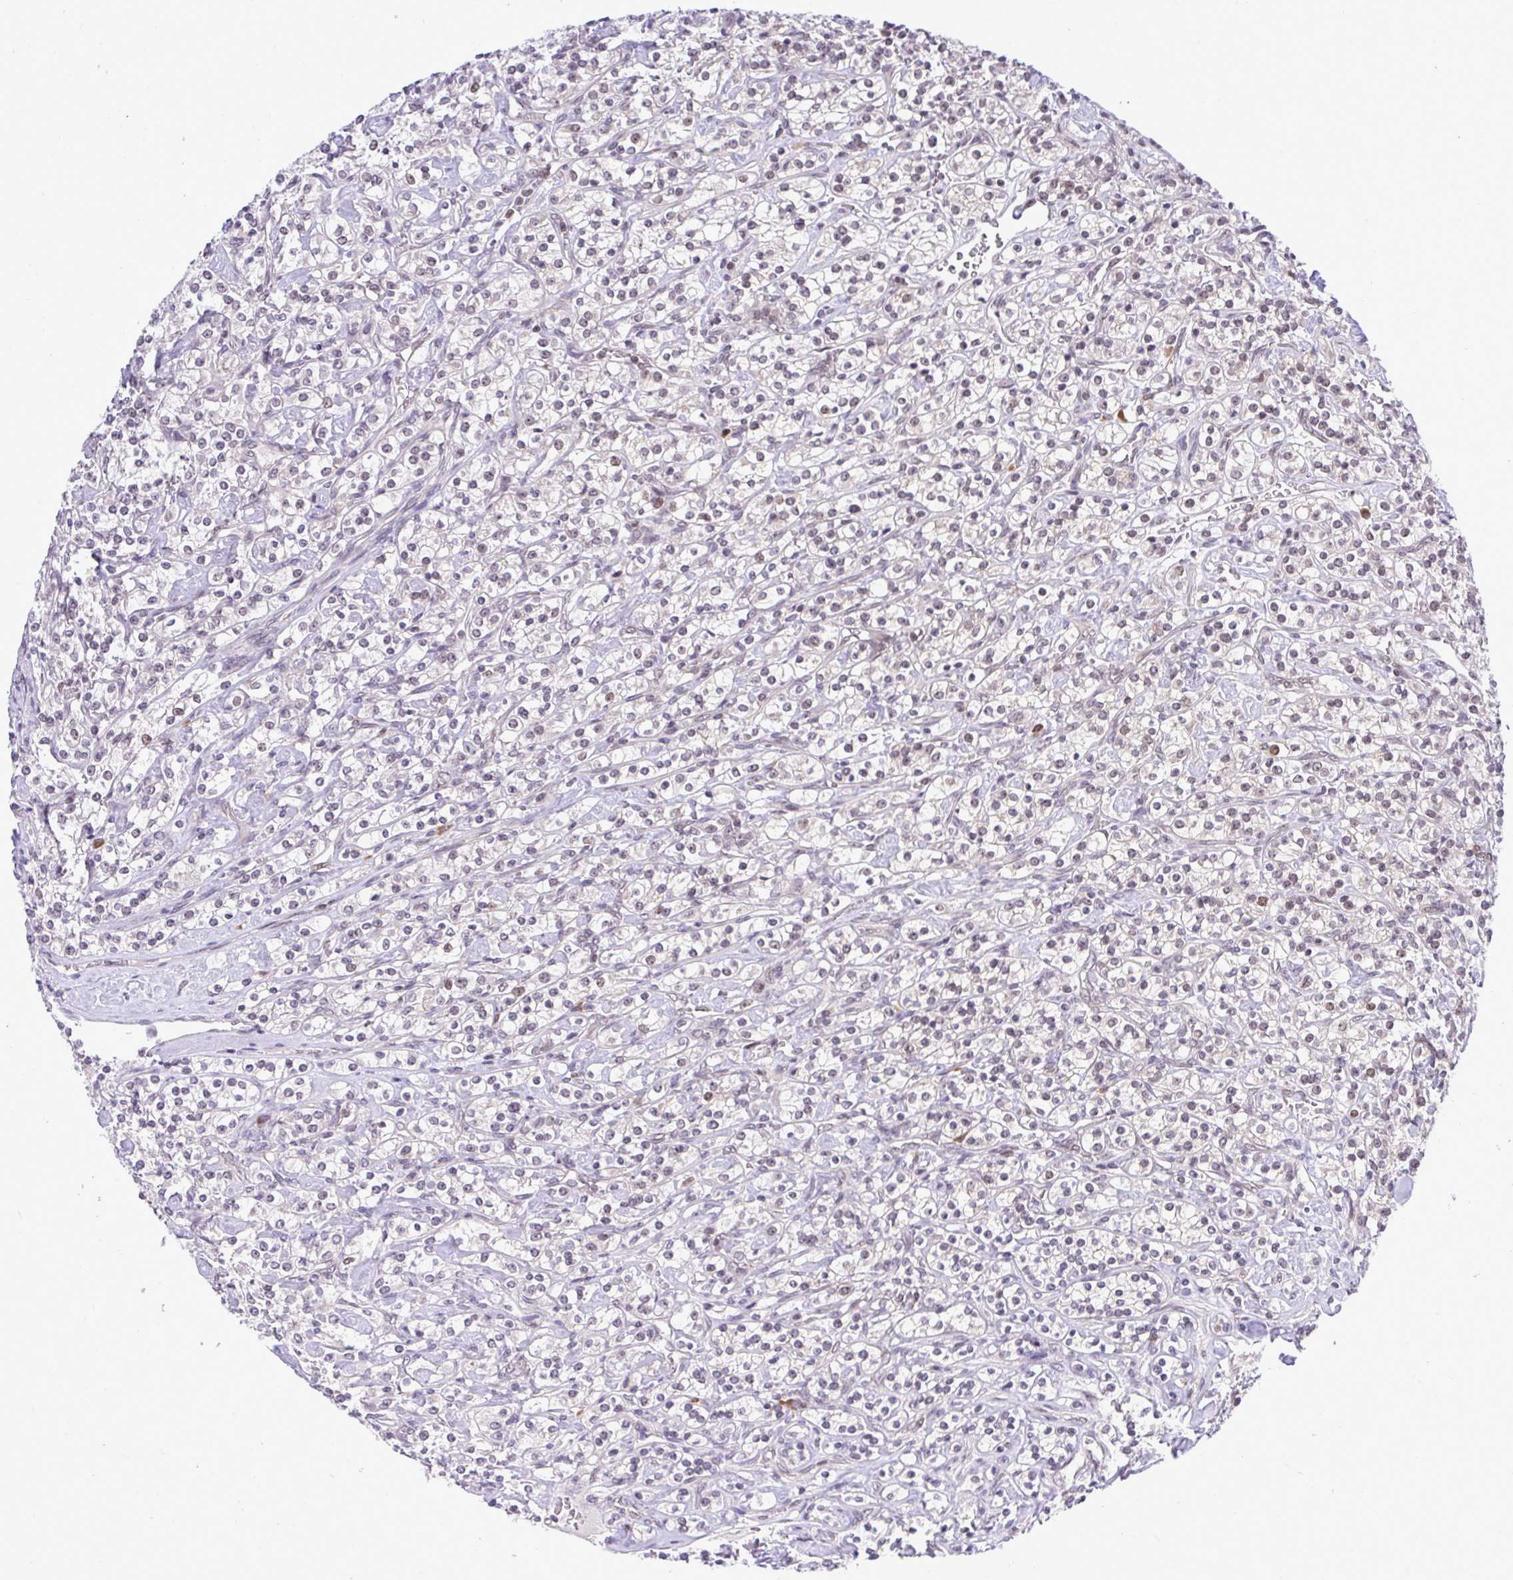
{"staining": {"intensity": "negative", "quantity": "none", "location": "none"}, "tissue": "renal cancer", "cell_type": "Tumor cells", "image_type": "cancer", "snomed": [{"axis": "morphology", "description": "Adenocarcinoma, NOS"}, {"axis": "topography", "description": "Kidney"}], "caption": "The photomicrograph exhibits no significant positivity in tumor cells of renal adenocarcinoma. The staining was performed using DAB (3,3'-diaminobenzidine) to visualize the protein expression in brown, while the nuclei were stained in blue with hematoxylin (Magnification: 20x).", "gene": "RFC4", "patient": {"sex": "male", "age": 77}}